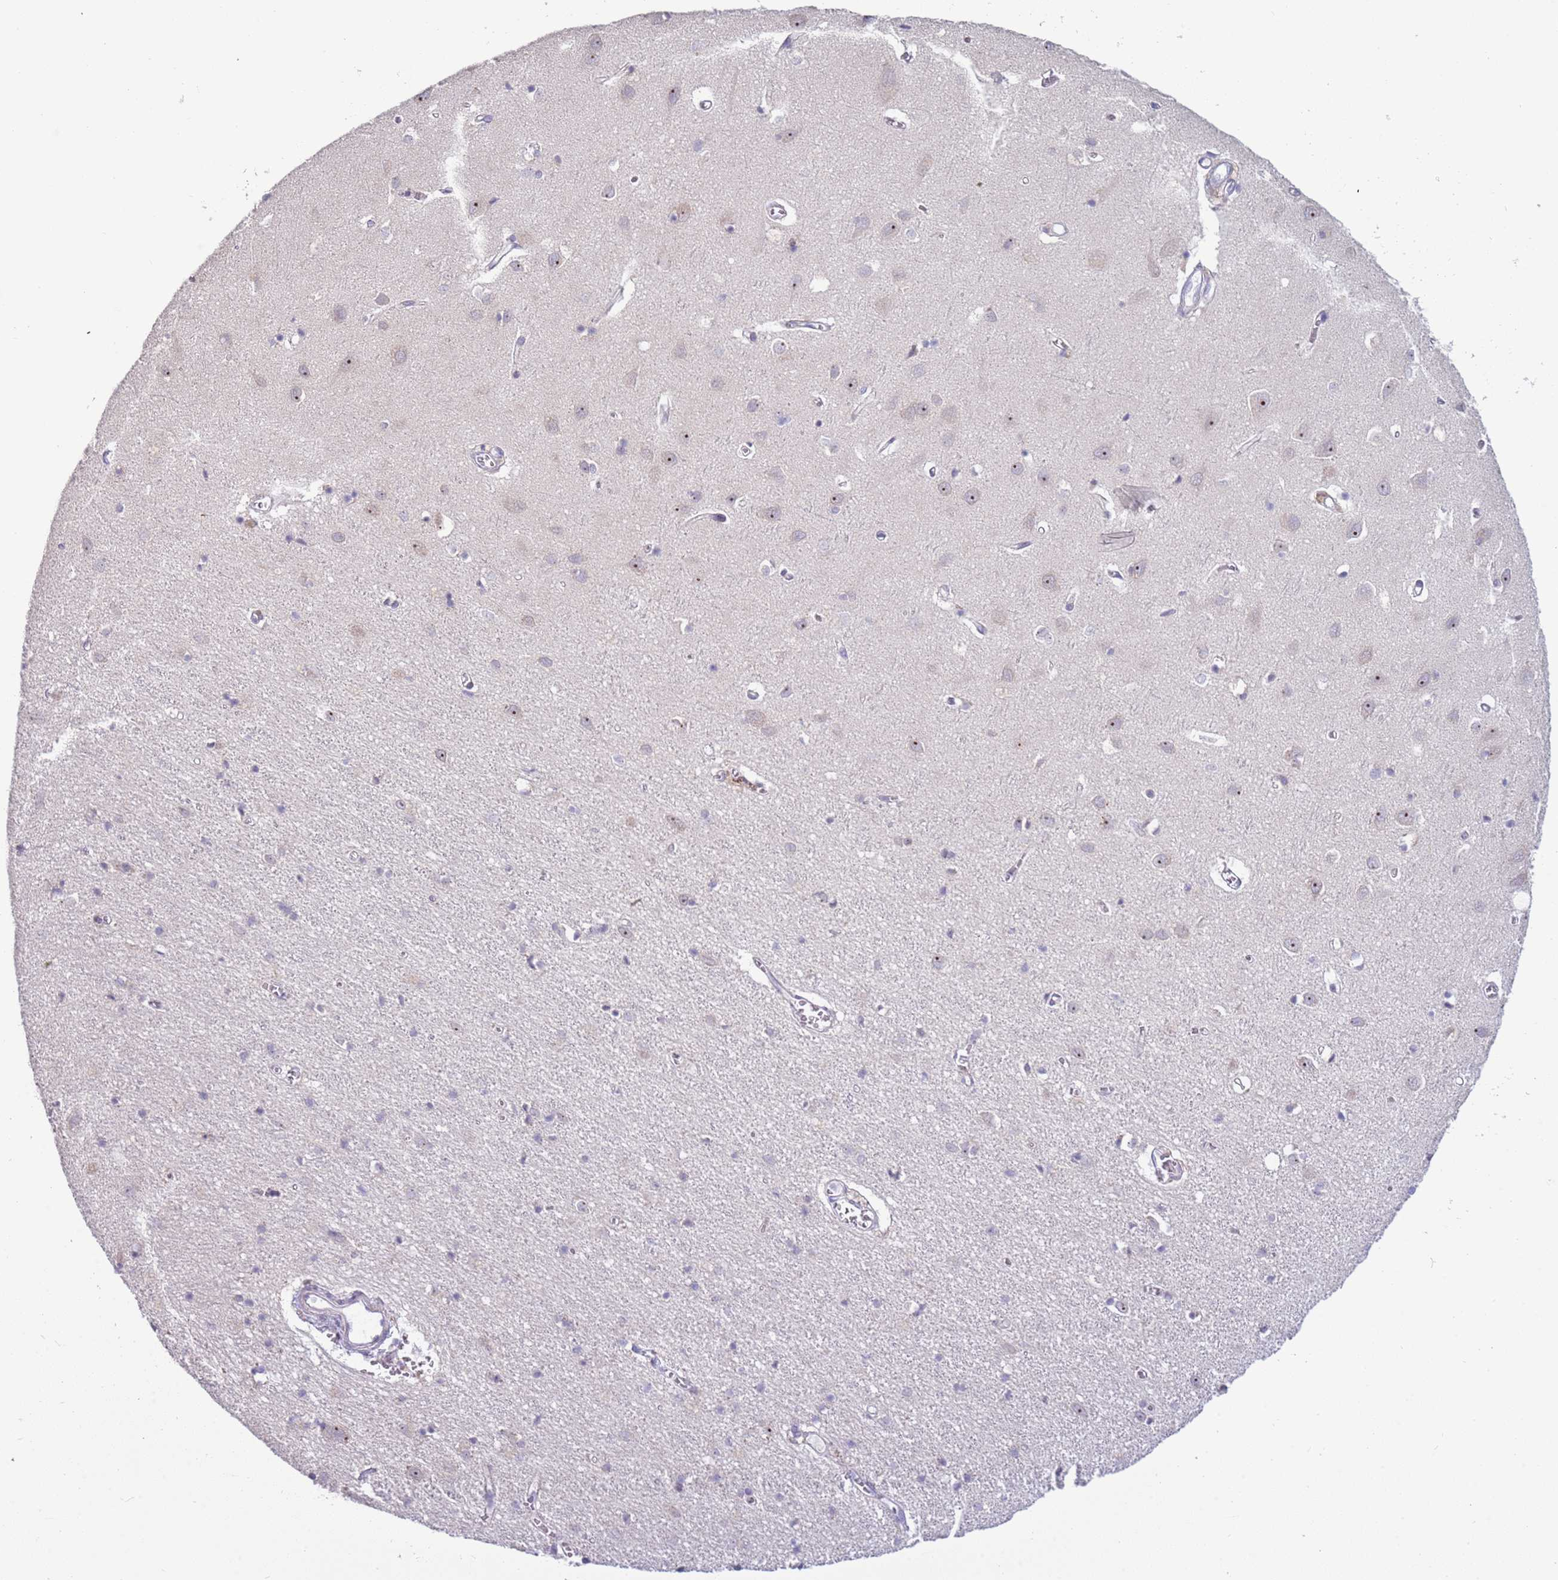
{"staining": {"intensity": "negative", "quantity": "none", "location": "none"}, "tissue": "cerebral cortex", "cell_type": "Endothelial cells", "image_type": "normal", "snomed": [{"axis": "morphology", "description": "Normal tissue, NOS"}, {"axis": "topography", "description": "Cerebral cortex"}], "caption": "Benign cerebral cortex was stained to show a protein in brown. There is no significant expression in endothelial cells. (DAB immunohistochemistry (IHC) visualized using brightfield microscopy, high magnification).", "gene": "UCMA", "patient": {"sex": "female", "age": 64}}